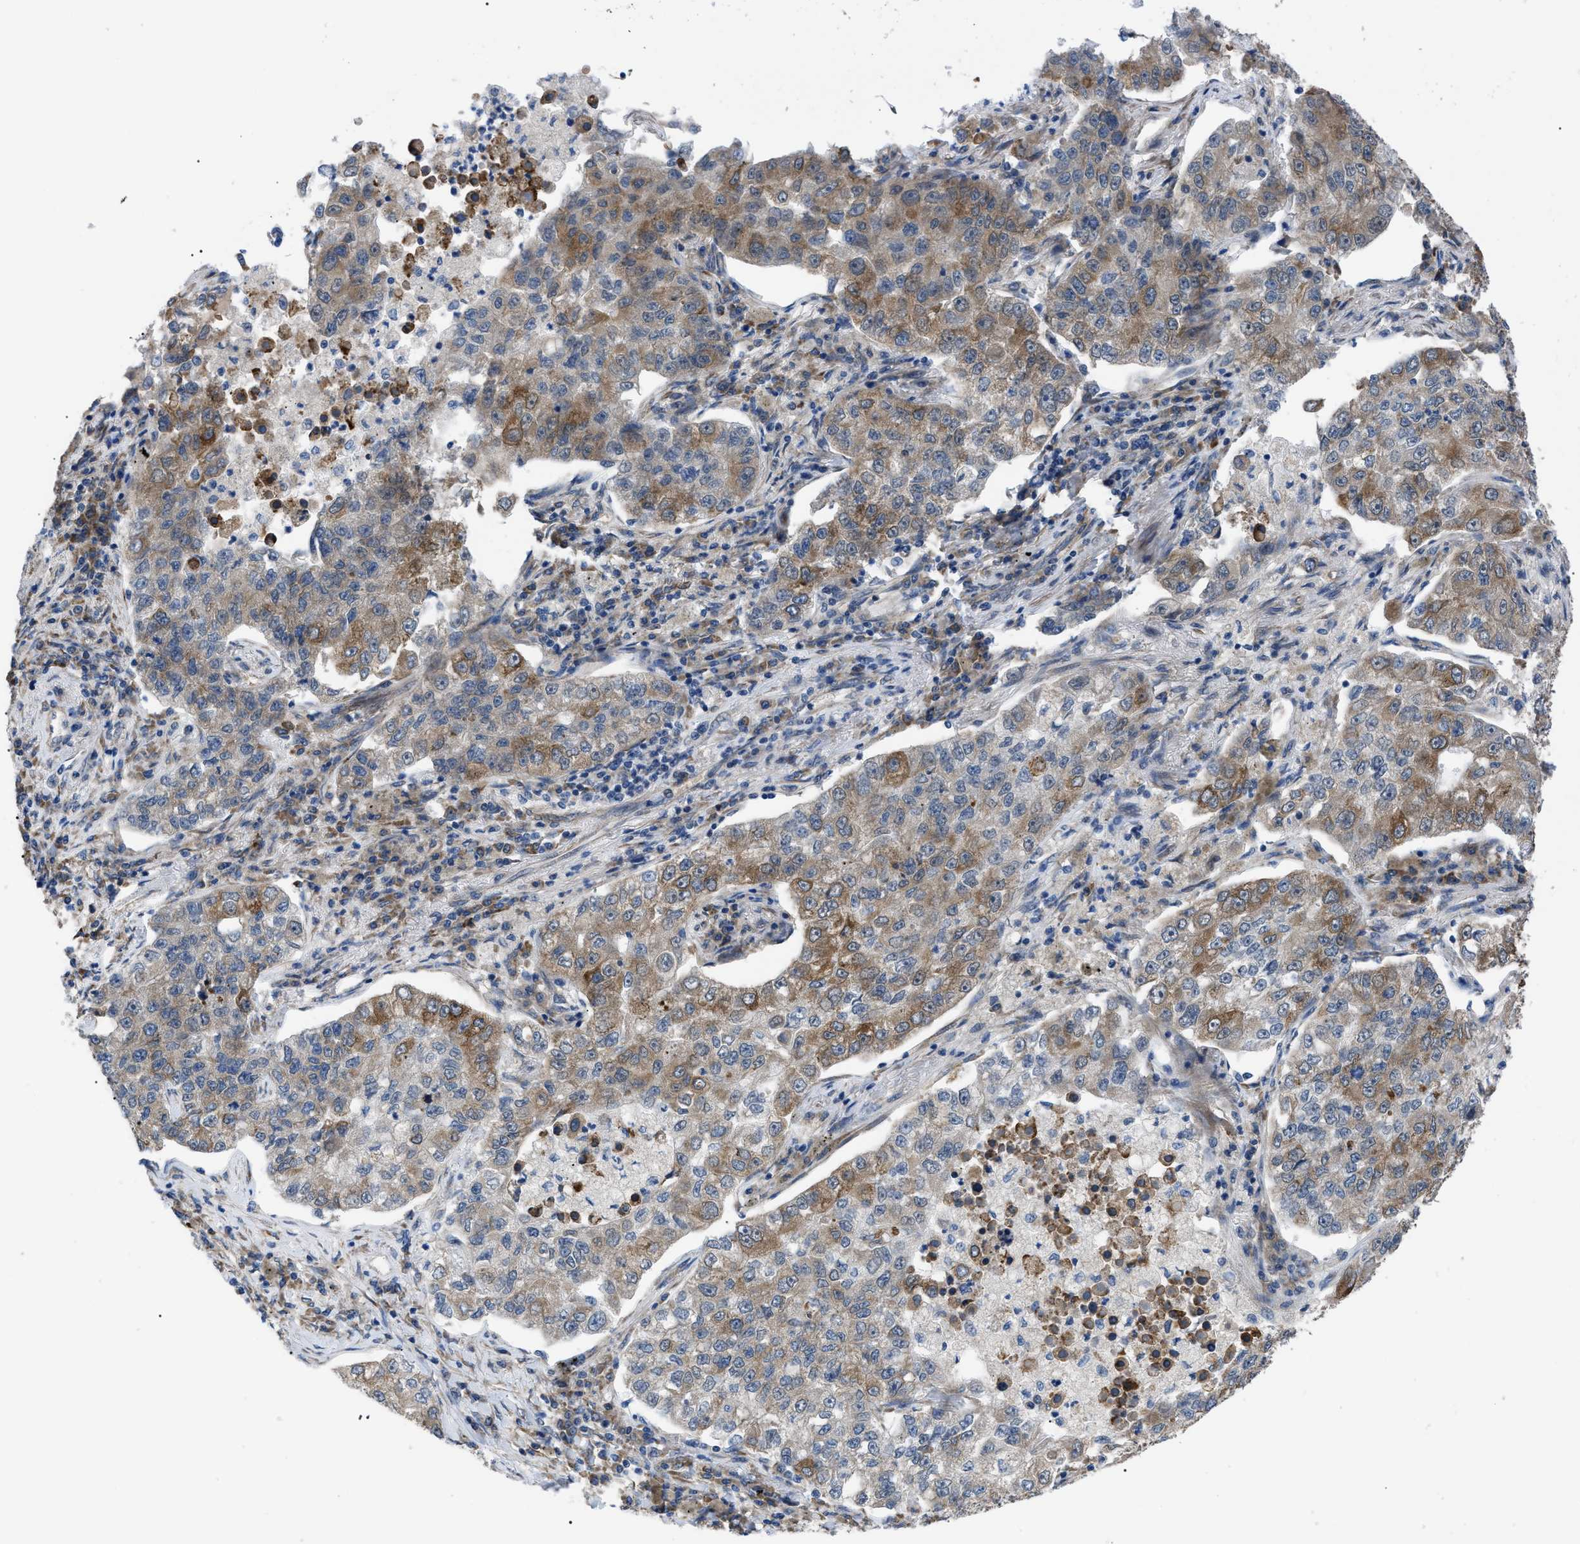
{"staining": {"intensity": "moderate", "quantity": ">75%", "location": "cytoplasmic/membranous"}, "tissue": "lung cancer", "cell_type": "Tumor cells", "image_type": "cancer", "snomed": [{"axis": "morphology", "description": "Adenocarcinoma, NOS"}, {"axis": "topography", "description": "Lung"}], "caption": "Immunohistochemical staining of adenocarcinoma (lung) shows moderate cytoplasmic/membranous protein positivity in approximately >75% of tumor cells.", "gene": "MYO10", "patient": {"sex": "male", "age": 49}}